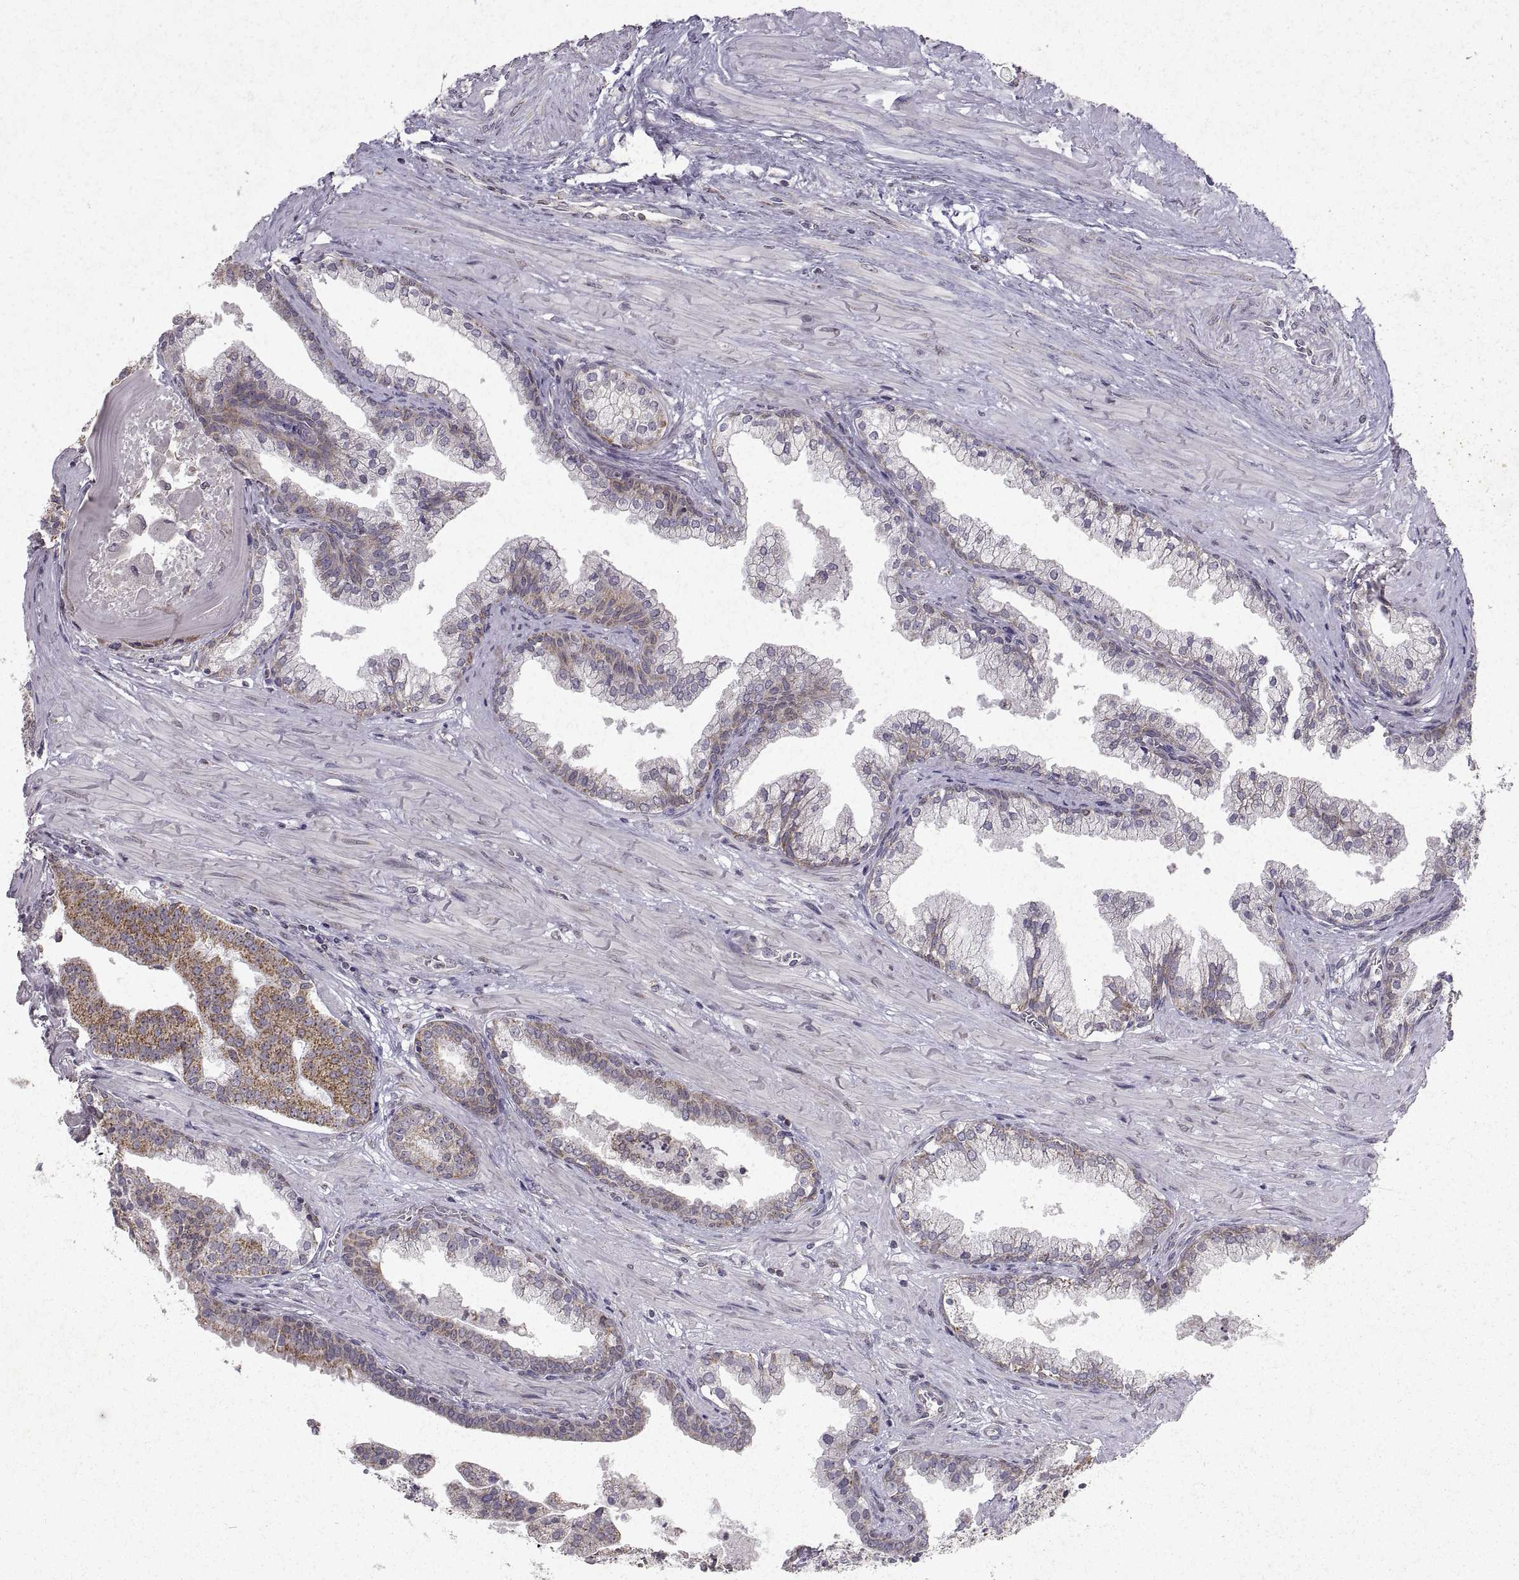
{"staining": {"intensity": "weak", "quantity": "25%-75%", "location": "cytoplasmic/membranous"}, "tissue": "prostate cancer", "cell_type": "Tumor cells", "image_type": "cancer", "snomed": [{"axis": "morphology", "description": "Adenocarcinoma, NOS"}, {"axis": "topography", "description": "Prostate and seminal vesicle, NOS"}, {"axis": "topography", "description": "Prostate"}], "caption": "Tumor cells demonstrate low levels of weak cytoplasmic/membranous expression in about 25%-75% of cells in human prostate cancer.", "gene": "MANBAL", "patient": {"sex": "male", "age": 44}}